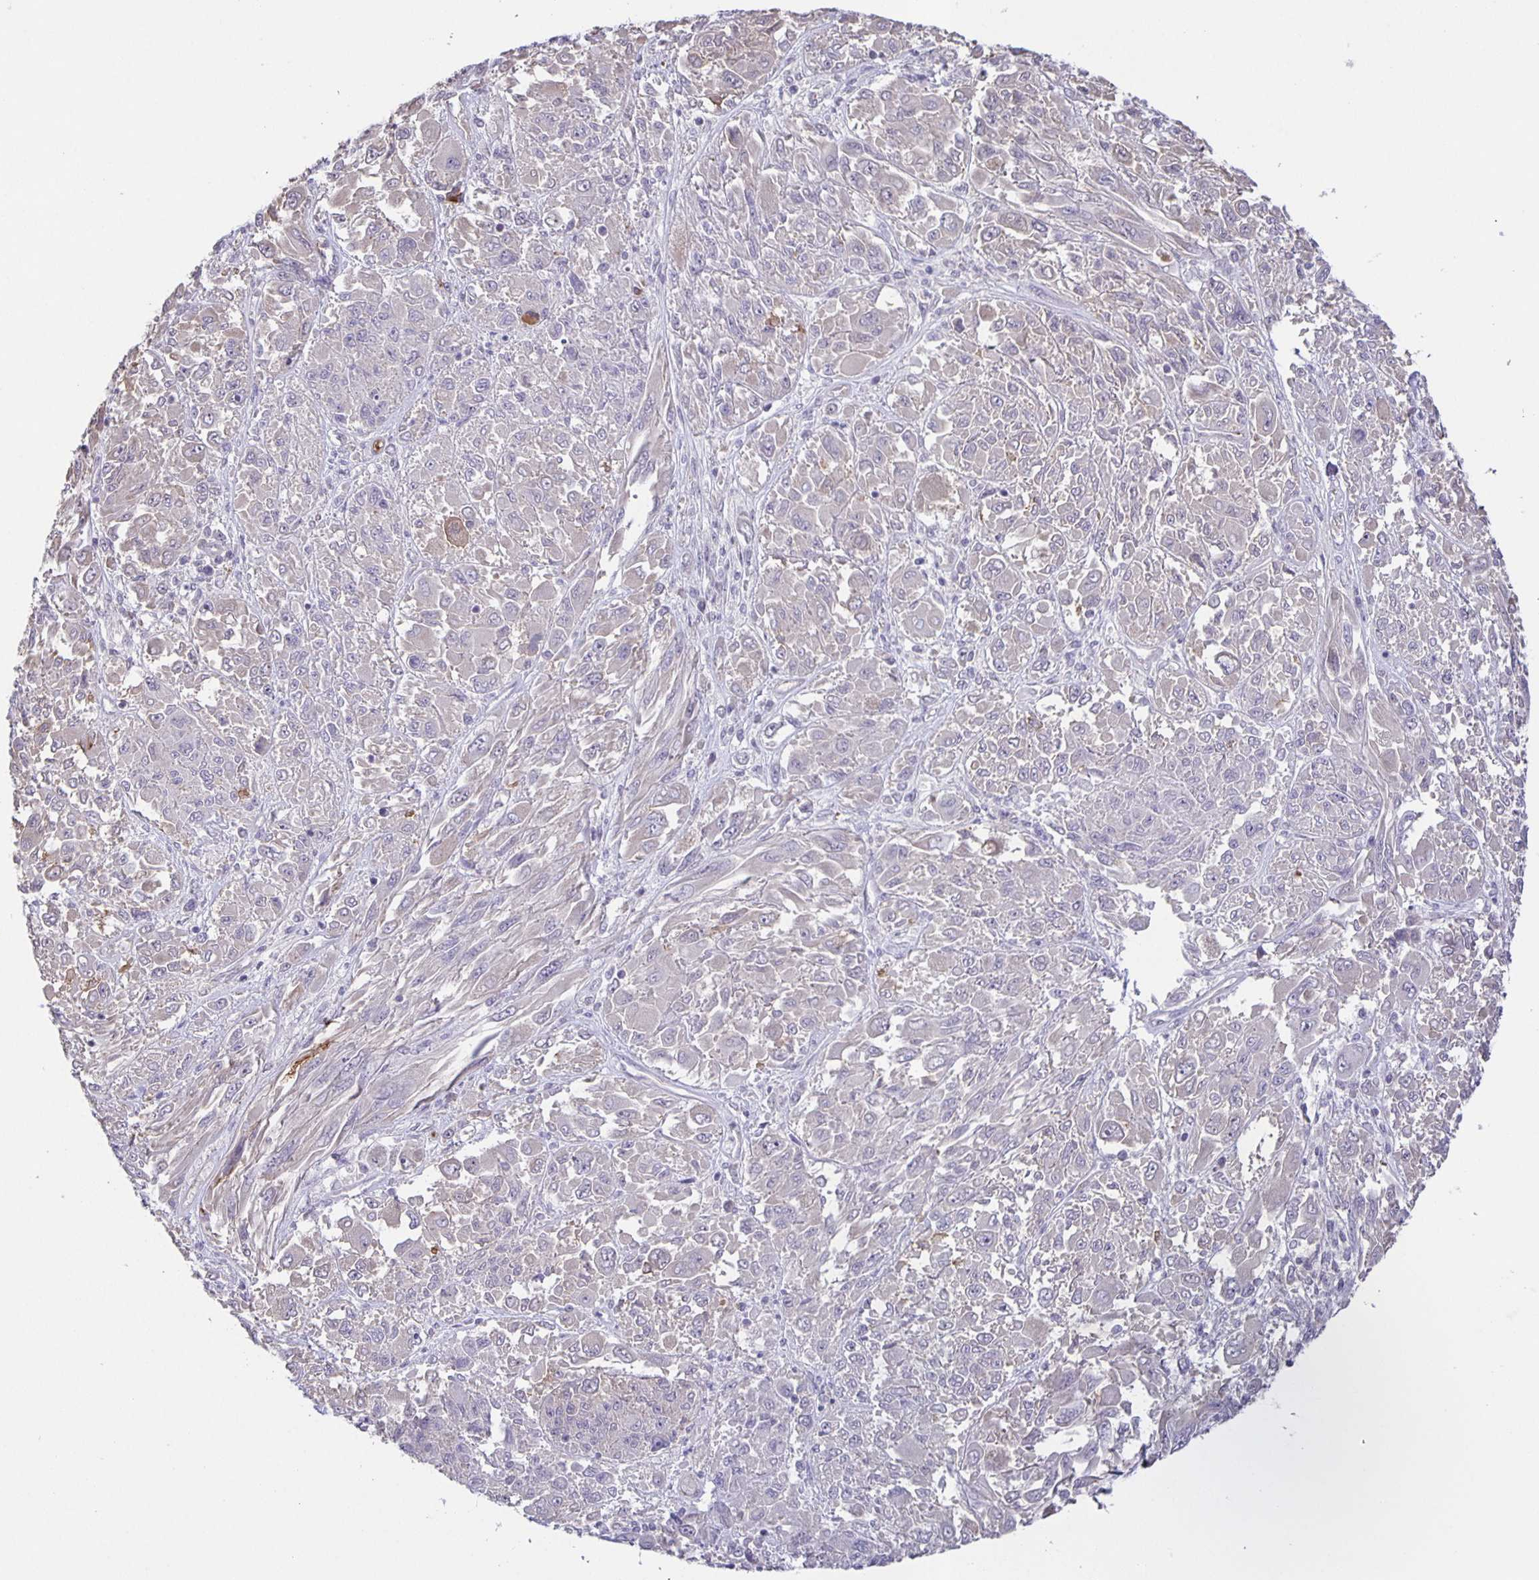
{"staining": {"intensity": "negative", "quantity": "none", "location": "none"}, "tissue": "melanoma", "cell_type": "Tumor cells", "image_type": "cancer", "snomed": [{"axis": "morphology", "description": "Malignant melanoma, NOS"}, {"axis": "topography", "description": "Skin"}], "caption": "An image of melanoma stained for a protein displays no brown staining in tumor cells.", "gene": "SRCIN1", "patient": {"sex": "female", "age": 91}}